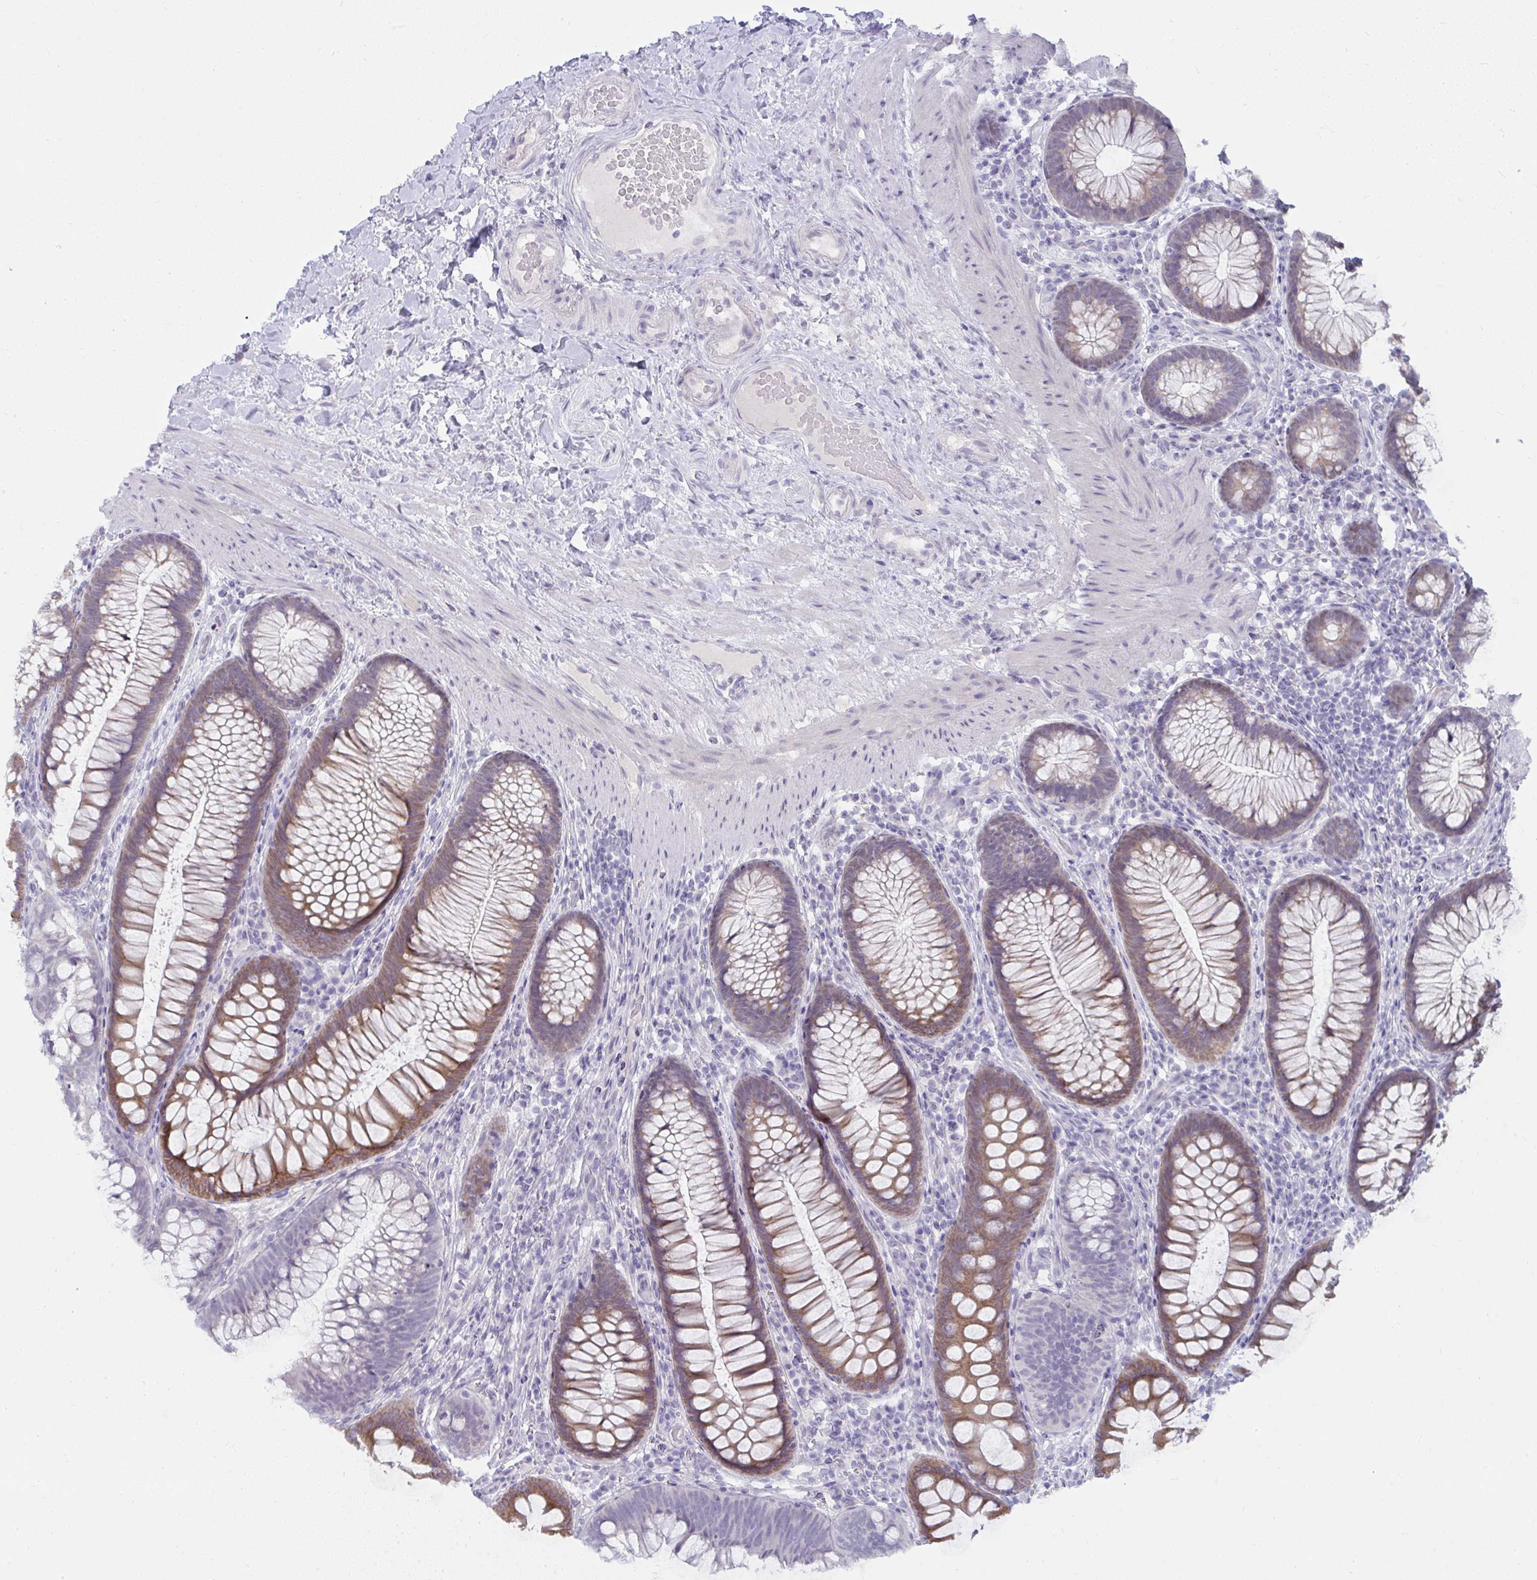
{"staining": {"intensity": "negative", "quantity": "none", "location": "none"}, "tissue": "colon", "cell_type": "Endothelial cells", "image_type": "normal", "snomed": [{"axis": "morphology", "description": "Normal tissue, NOS"}, {"axis": "morphology", "description": "Adenoma, NOS"}, {"axis": "topography", "description": "Soft tissue"}, {"axis": "topography", "description": "Colon"}], "caption": "Immunohistochemical staining of normal colon reveals no significant expression in endothelial cells.", "gene": "UGT3A2", "patient": {"sex": "male", "age": 47}}